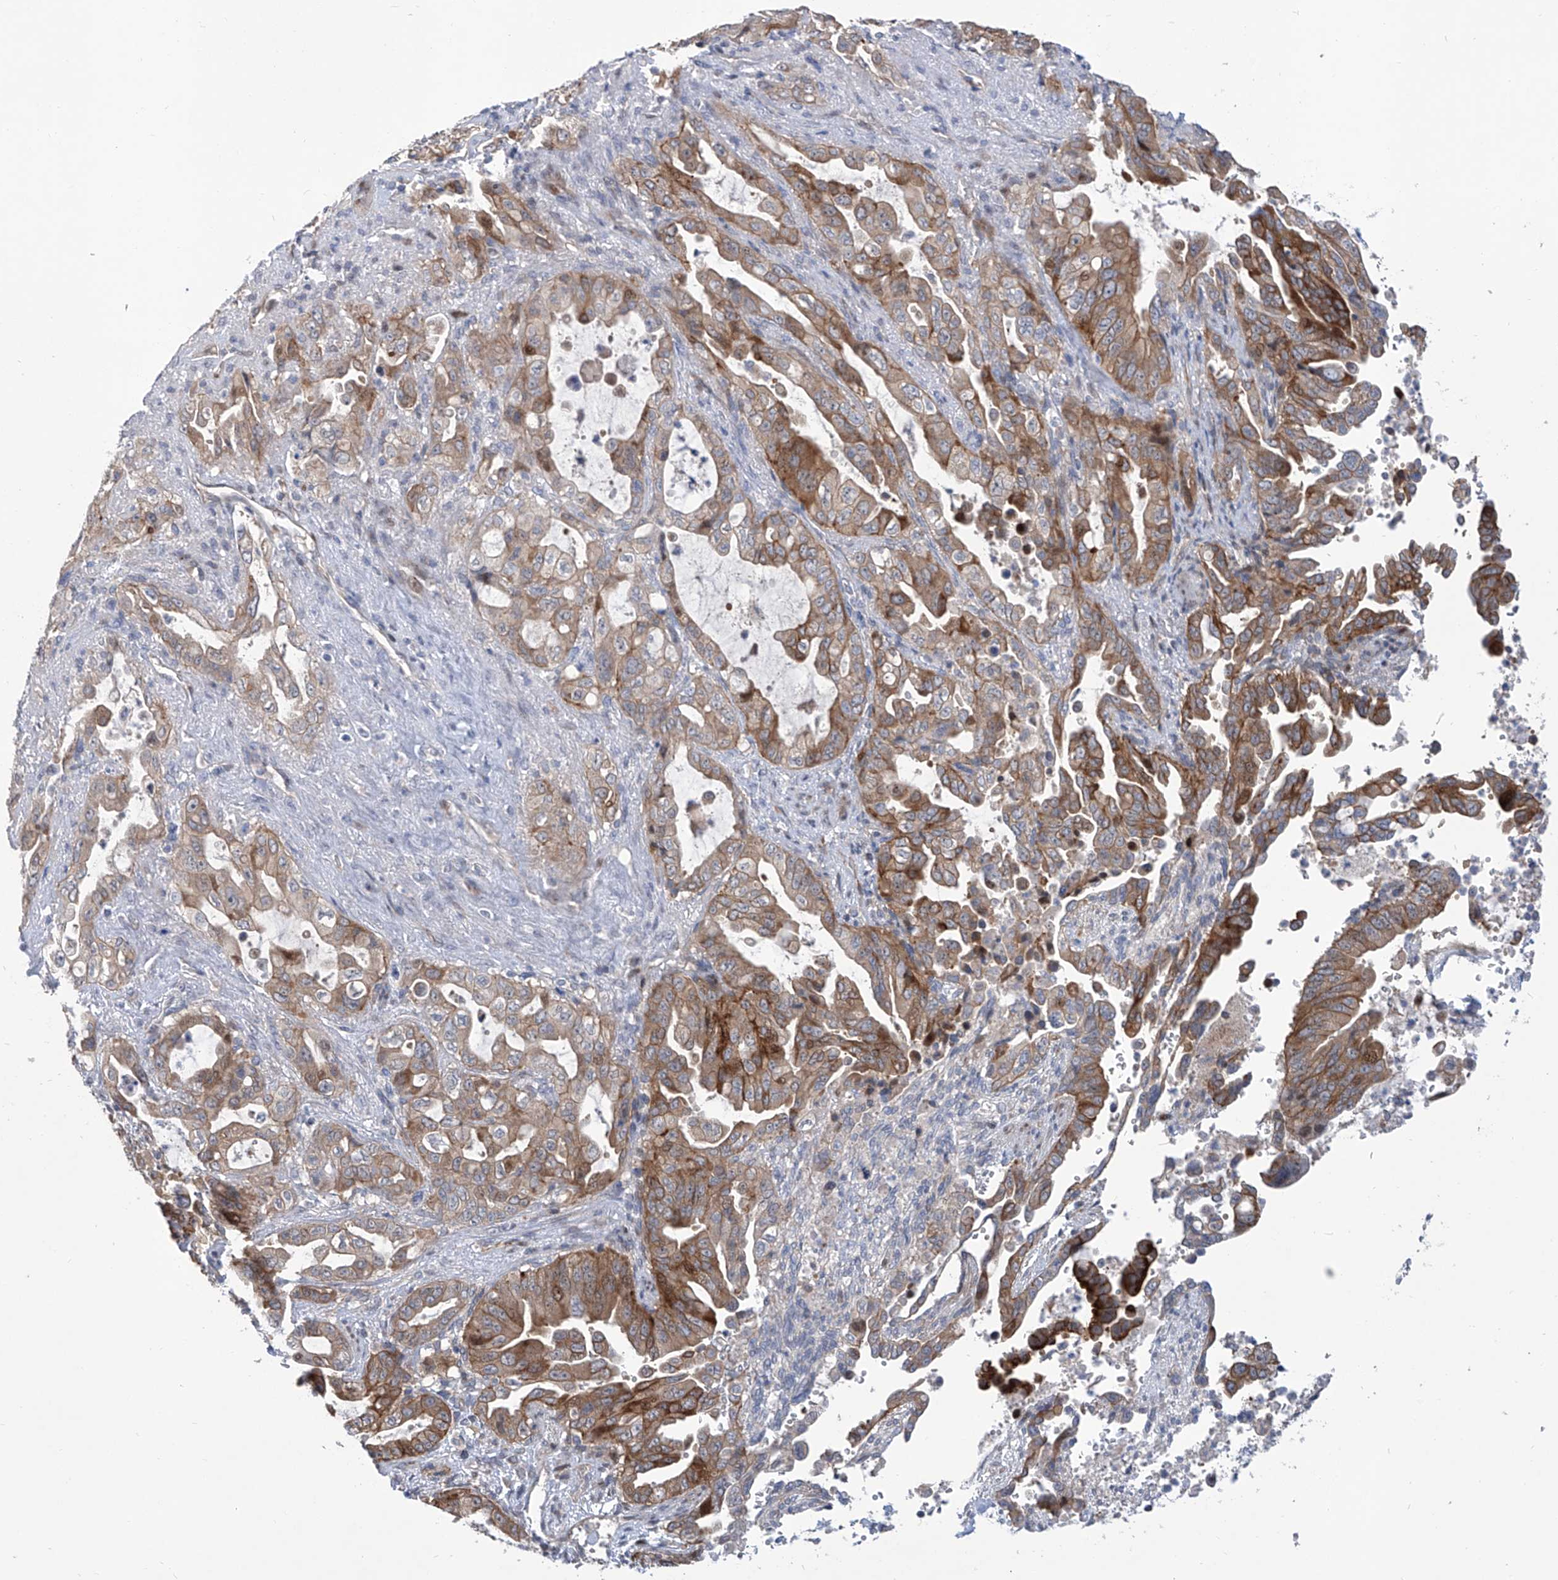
{"staining": {"intensity": "moderate", "quantity": ">75%", "location": "cytoplasmic/membranous"}, "tissue": "pancreatic cancer", "cell_type": "Tumor cells", "image_type": "cancer", "snomed": [{"axis": "morphology", "description": "Adenocarcinoma, NOS"}, {"axis": "topography", "description": "Pancreas"}], "caption": "A medium amount of moderate cytoplasmic/membranous staining is identified in approximately >75% of tumor cells in pancreatic adenocarcinoma tissue.", "gene": "LRRC1", "patient": {"sex": "male", "age": 70}}